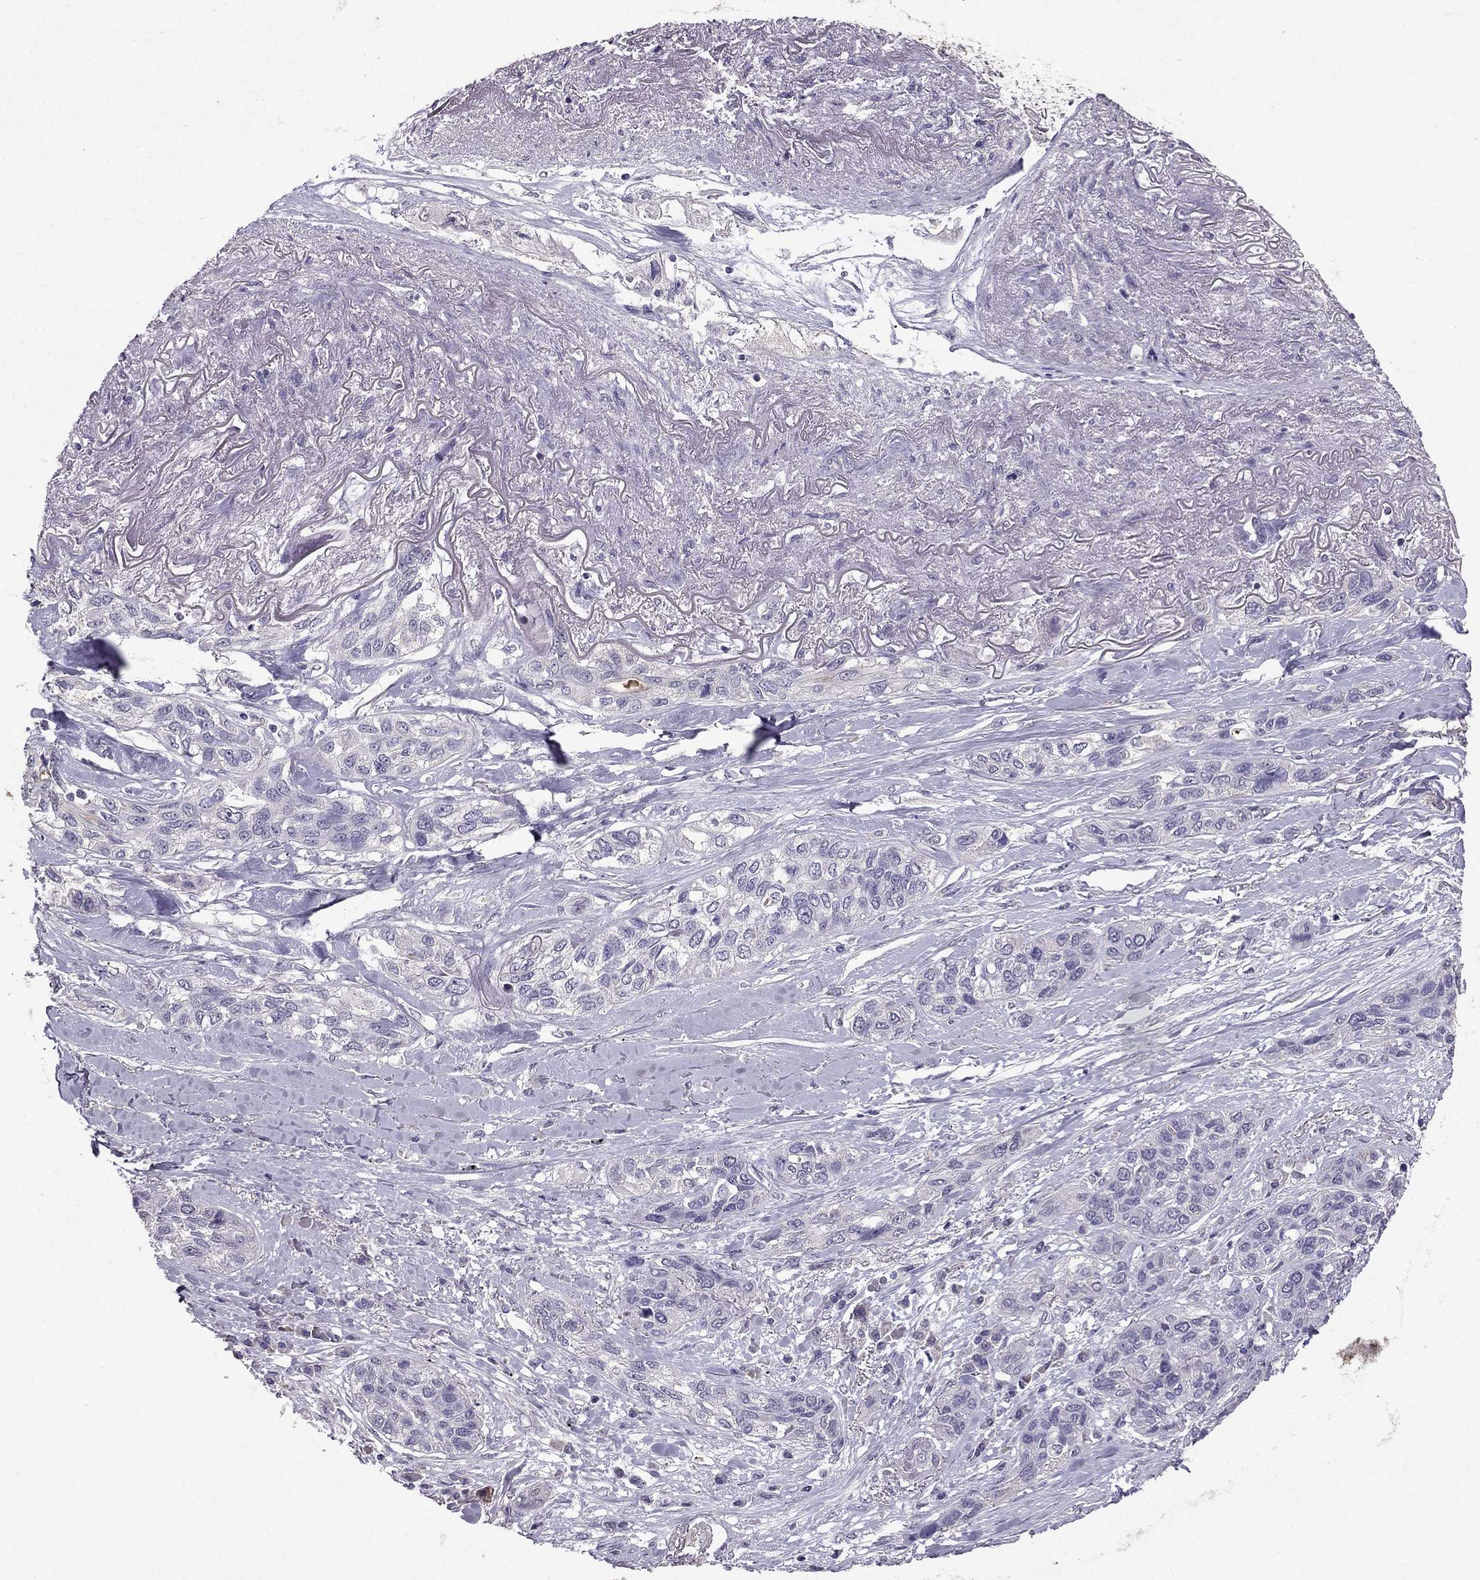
{"staining": {"intensity": "negative", "quantity": "none", "location": "none"}, "tissue": "lung cancer", "cell_type": "Tumor cells", "image_type": "cancer", "snomed": [{"axis": "morphology", "description": "Squamous cell carcinoma, NOS"}, {"axis": "topography", "description": "Lung"}], "caption": "The photomicrograph displays no significant staining in tumor cells of lung squamous cell carcinoma.", "gene": "SCG5", "patient": {"sex": "female", "age": 70}}